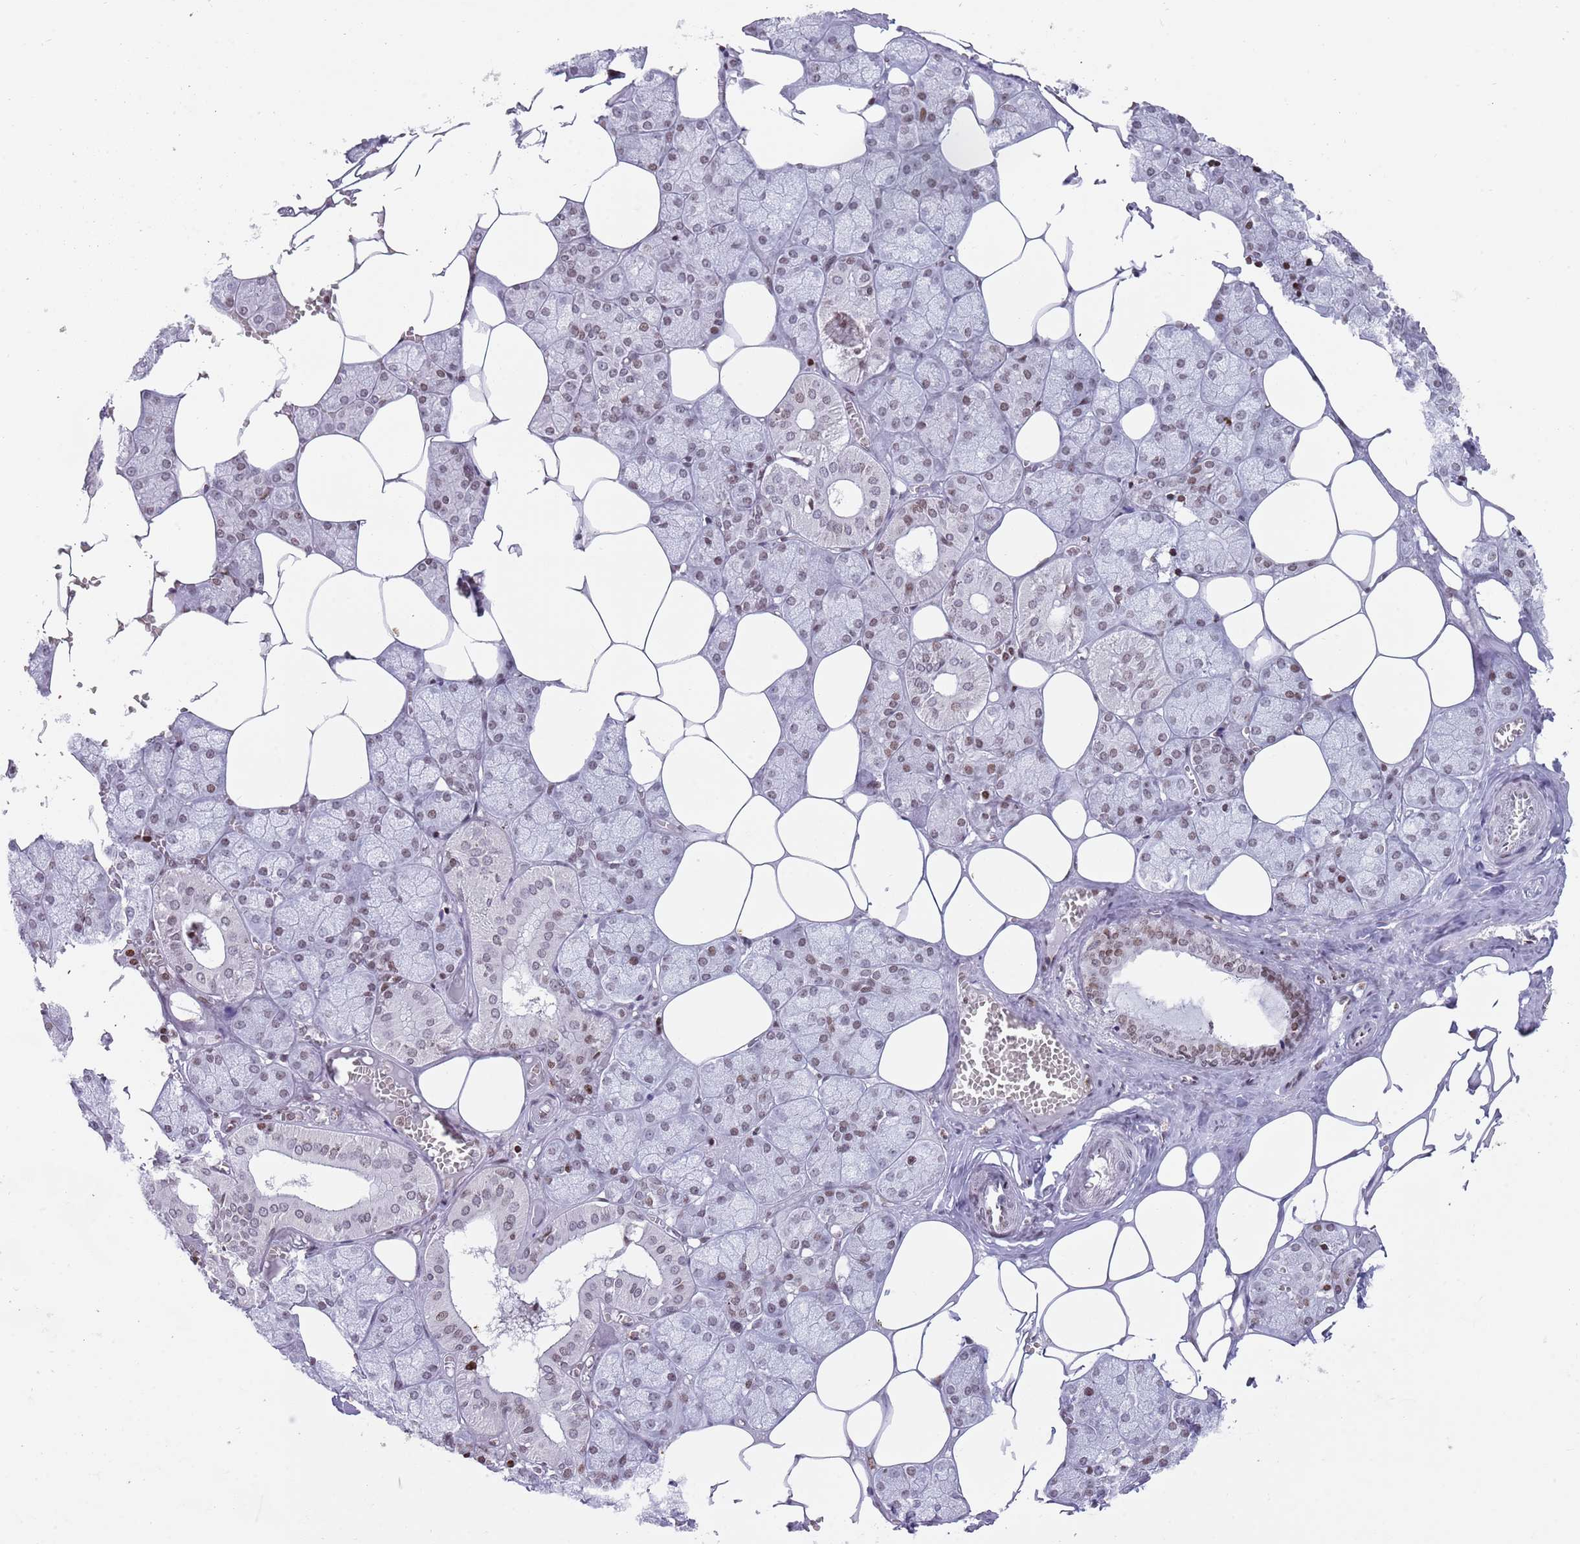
{"staining": {"intensity": "strong", "quantity": "25%-75%", "location": "nuclear"}, "tissue": "salivary gland", "cell_type": "Glandular cells", "image_type": "normal", "snomed": [{"axis": "morphology", "description": "Normal tissue, NOS"}, {"axis": "topography", "description": "Salivary gland"}], "caption": "Protein staining of normal salivary gland reveals strong nuclear positivity in approximately 25%-75% of glandular cells. The staining was performed using DAB to visualize the protein expression in brown, while the nuclei were stained in blue with hematoxylin (Magnification: 20x).", "gene": "ENSG00000285547", "patient": {"sex": "male", "age": 62}}